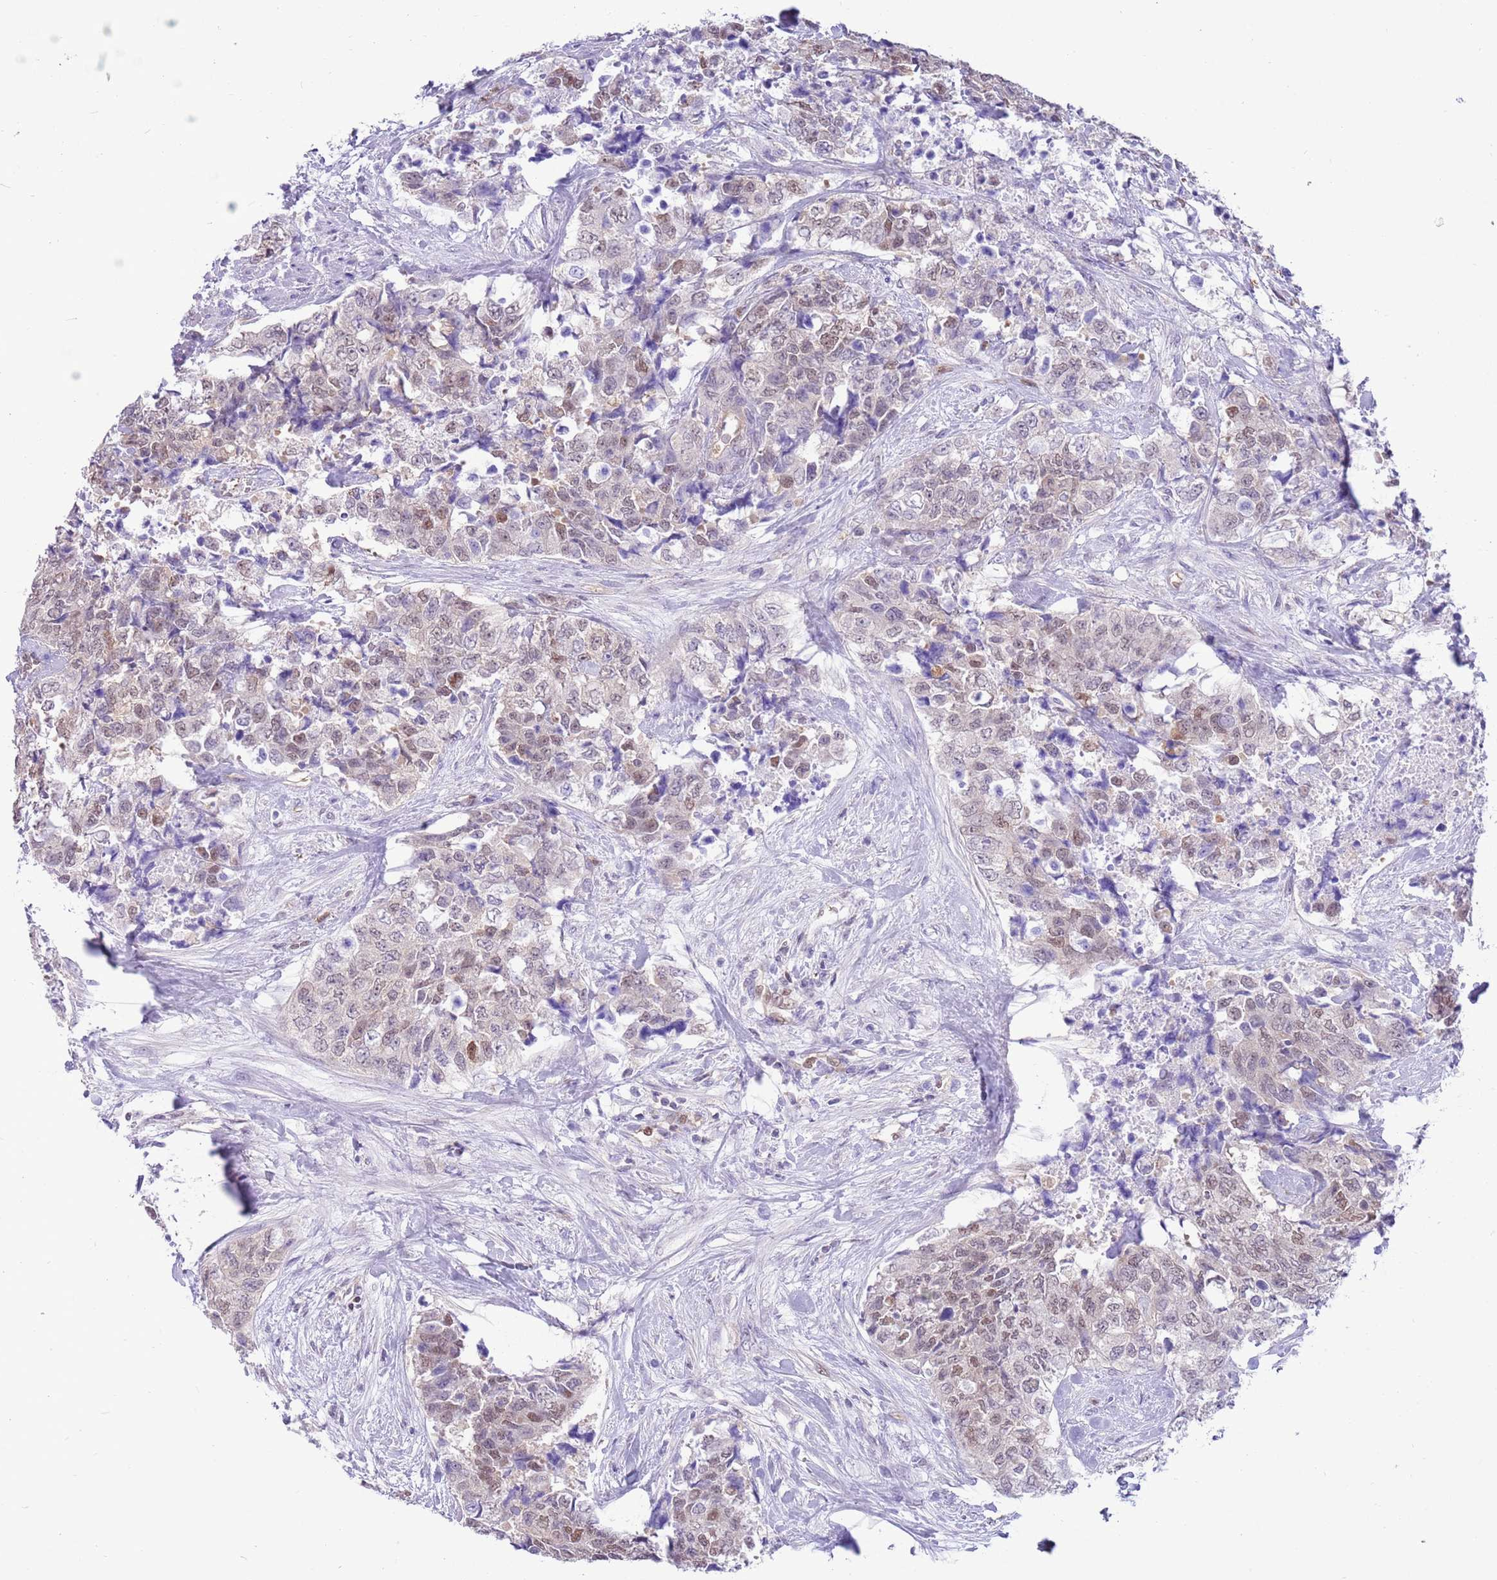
{"staining": {"intensity": "weak", "quantity": "25%-75%", "location": "nuclear"}, "tissue": "urothelial cancer", "cell_type": "Tumor cells", "image_type": "cancer", "snomed": [{"axis": "morphology", "description": "Urothelial carcinoma, High grade"}, {"axis": "topography", "description": "Urinary bladder"}], "caption": "Approximately 25%-75% of tumor cells in urothelial carcinoma (high-grade) reveal weak nuclear protein staining as visualized by brown immunohistochemical staining.", "gene": "DDI2", "patient": {"sex": "female", "age": 78}}